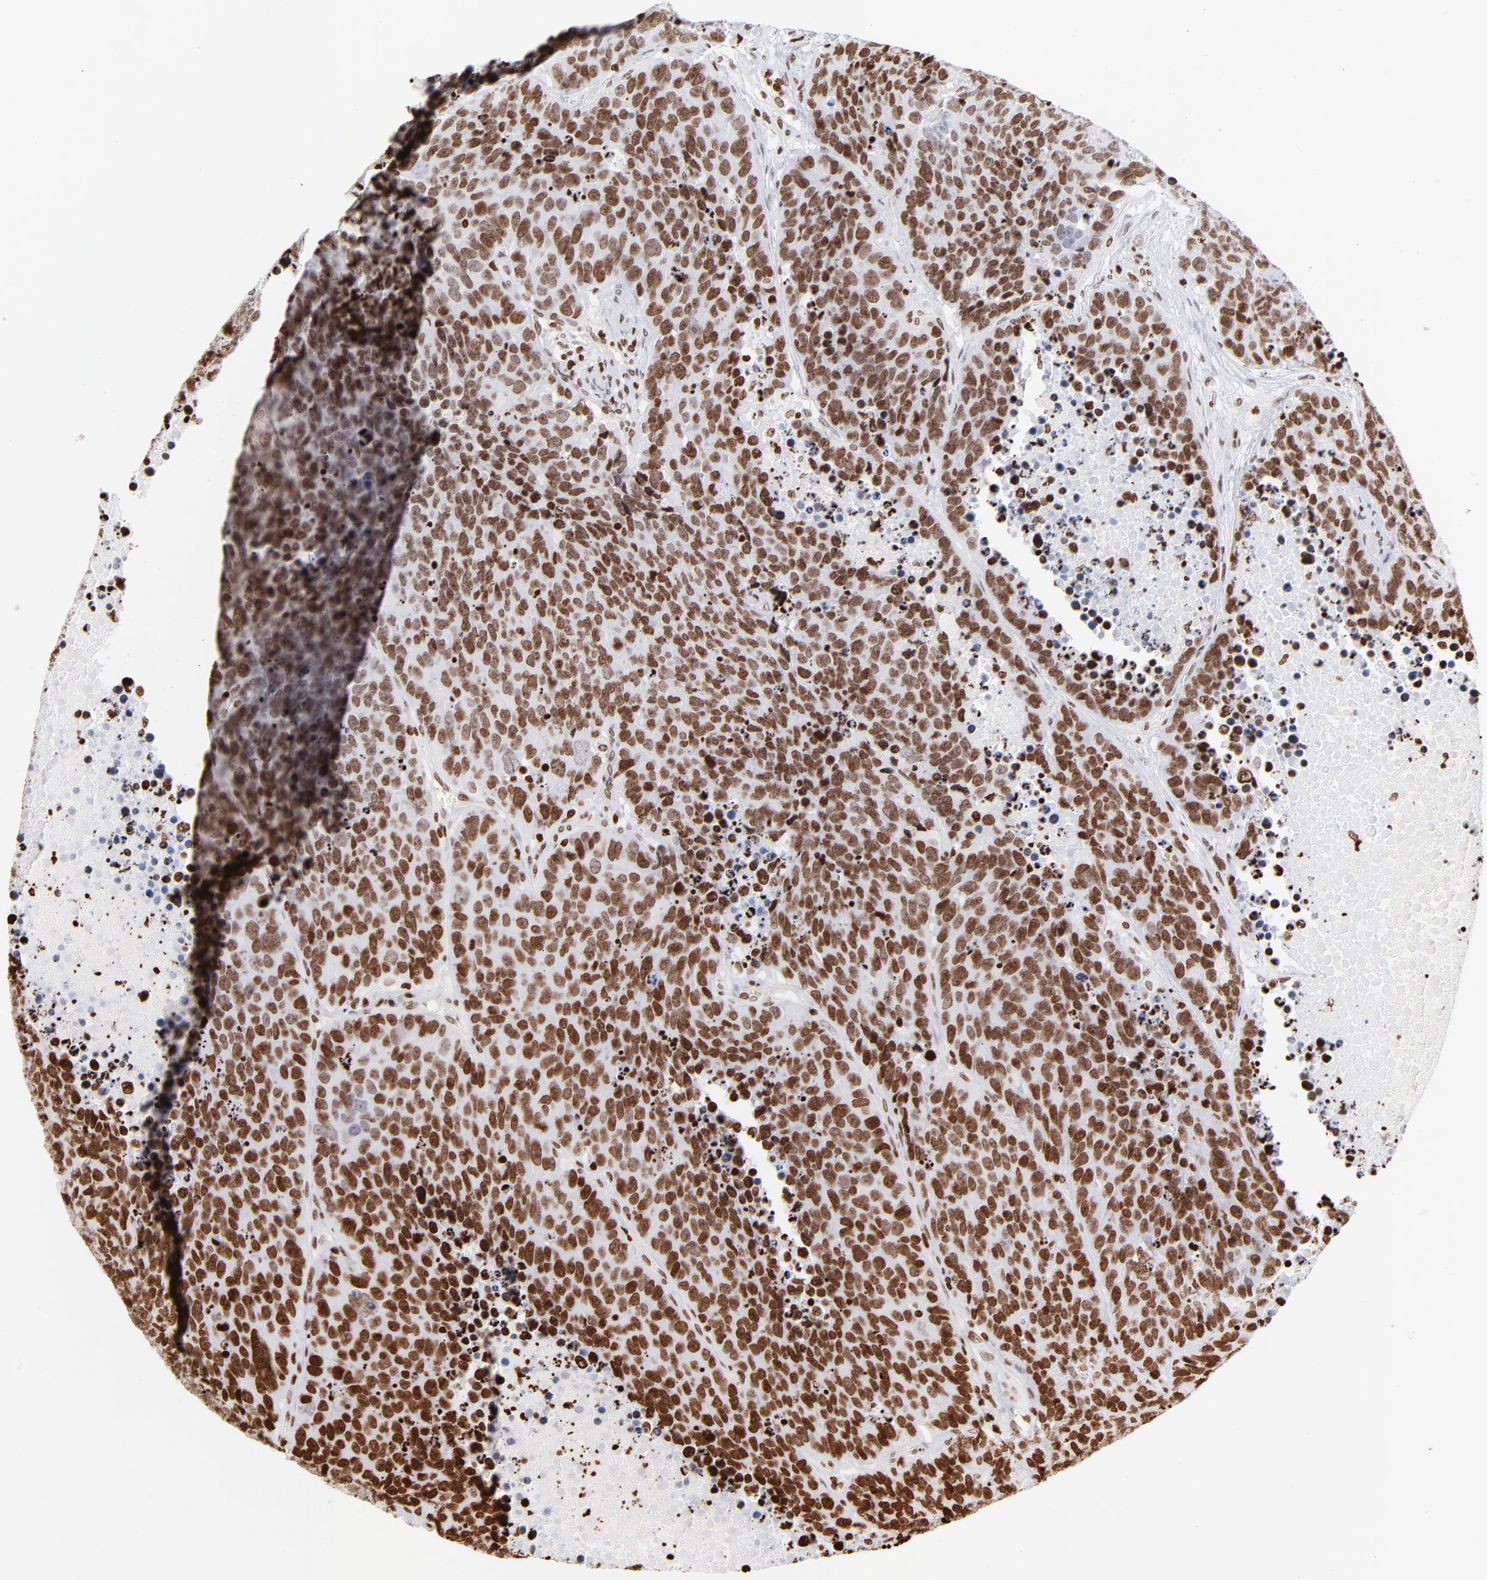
{"staining": {"intensity": "strong", "quantity": ">75%", "location": "nuclear"}, "tissue": "carcinoid", "cell_type": "Tumor cells", "image_type": "cancer", "snomed": [{"axis": "morphology", "description": "Carcinoid, malignant, NOS"}, {"axis": "topography", "description": "Lung"}], "caption": "This image shows immunohistochemistry (IHC) staining of human carcinoid, with high strong nuclear positivity in approximately >75% of tumor cells.", "gene": "RTL4", "patient": {"sex": "male", "age": 60}}